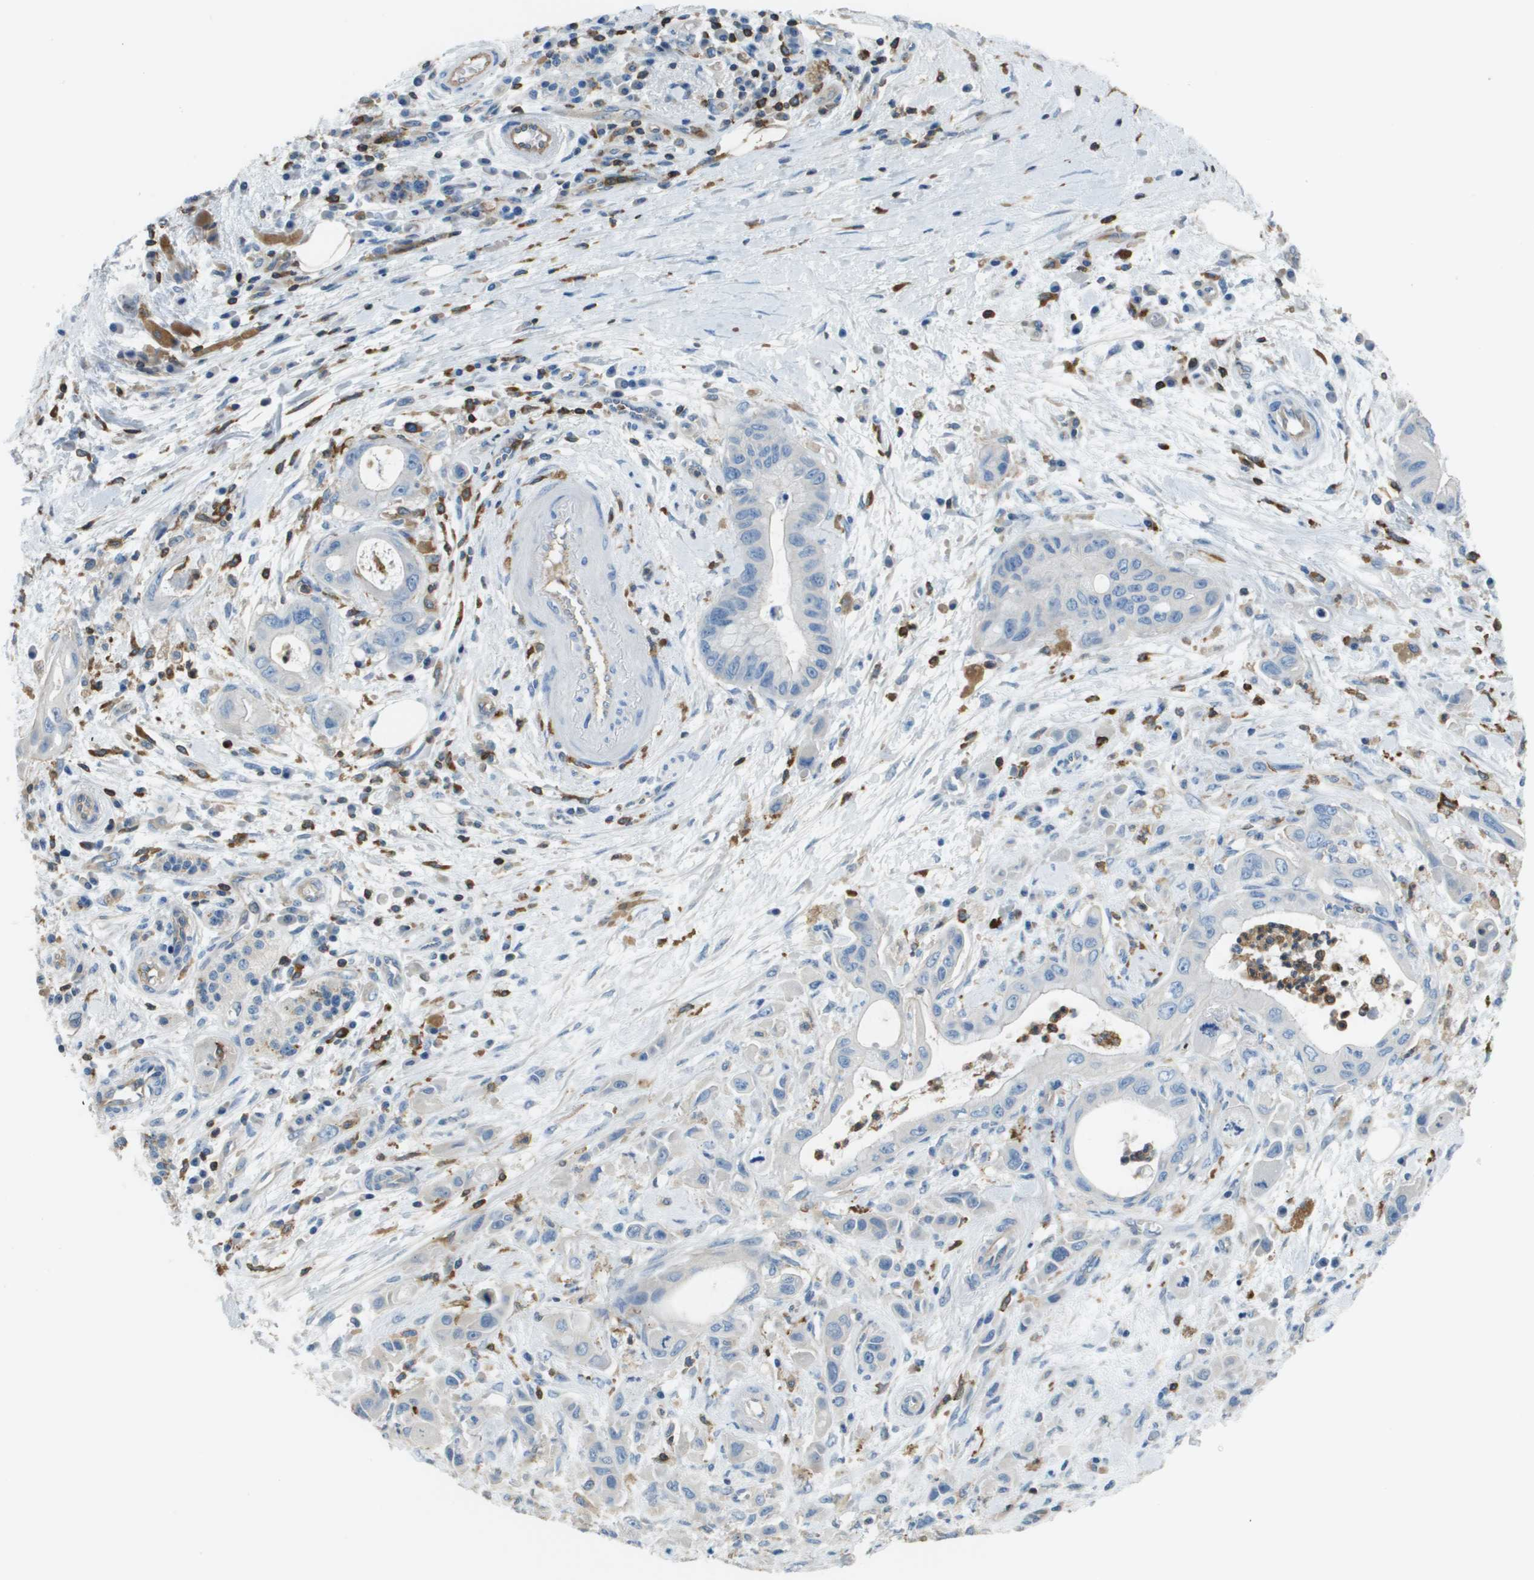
{"staining": {"intensity": "negative", "quantity": "none", "location": "none"}, "tissue": "pancreatic cancer", "cell_type": "Tumor cells", "image_type": "cancer", "snomed": [{"axis": "morphology", "description": "Adenocarcinoma, NOS"}, {"axis": "topography", "description": "Pancreas"}], "caption": "Adenocarcinoma (pancreatic) was stained to show a protein in brown. There is no significant expression in tumor cells.", "gene": "APBB1IP", "patient": {"sex": "female", "age": 73}}